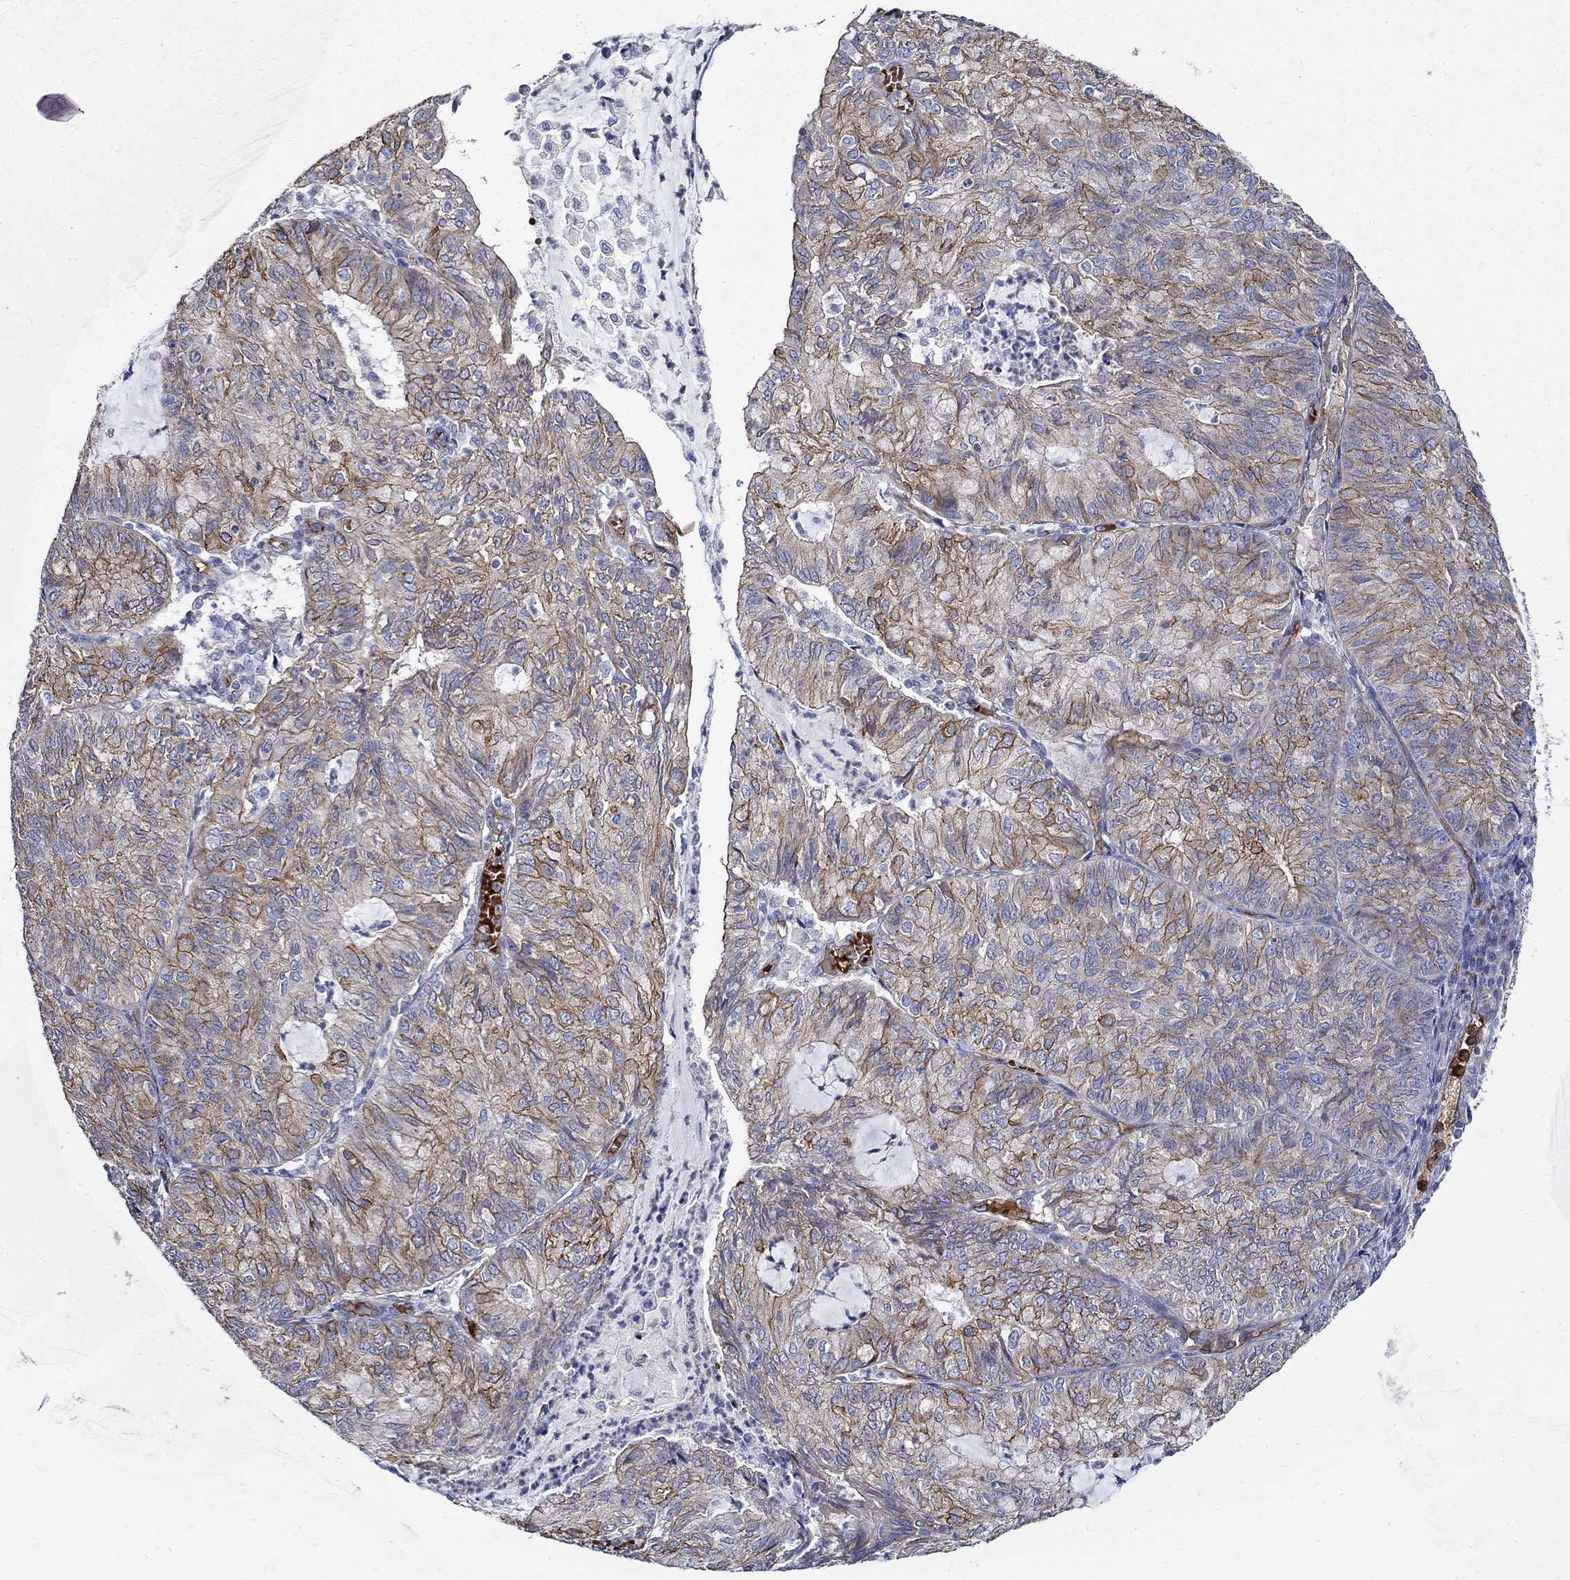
{"staining": {"intensity": "strong", "quantity": "25%-75%", "location": "cytoplasmic/membranous"}, "tissue": "endometrial cancer", "cell_type": "Tumor cells", "image_type": "cancer", "snomed": [{"axis": "morphology", "description": "Adenocarcinoma, NOS"}, {"axis": "topography", "description": "Endometrium"}], "caption": "DAB immunohistochemical staining of adenocarcinoma (endometrial) exhibits strong cytoplasmic/membranous protein positivity in about 25%-75% of tumor cells.", "gene": "APBB3", "patient": {"sex": "female", "age": 82}}